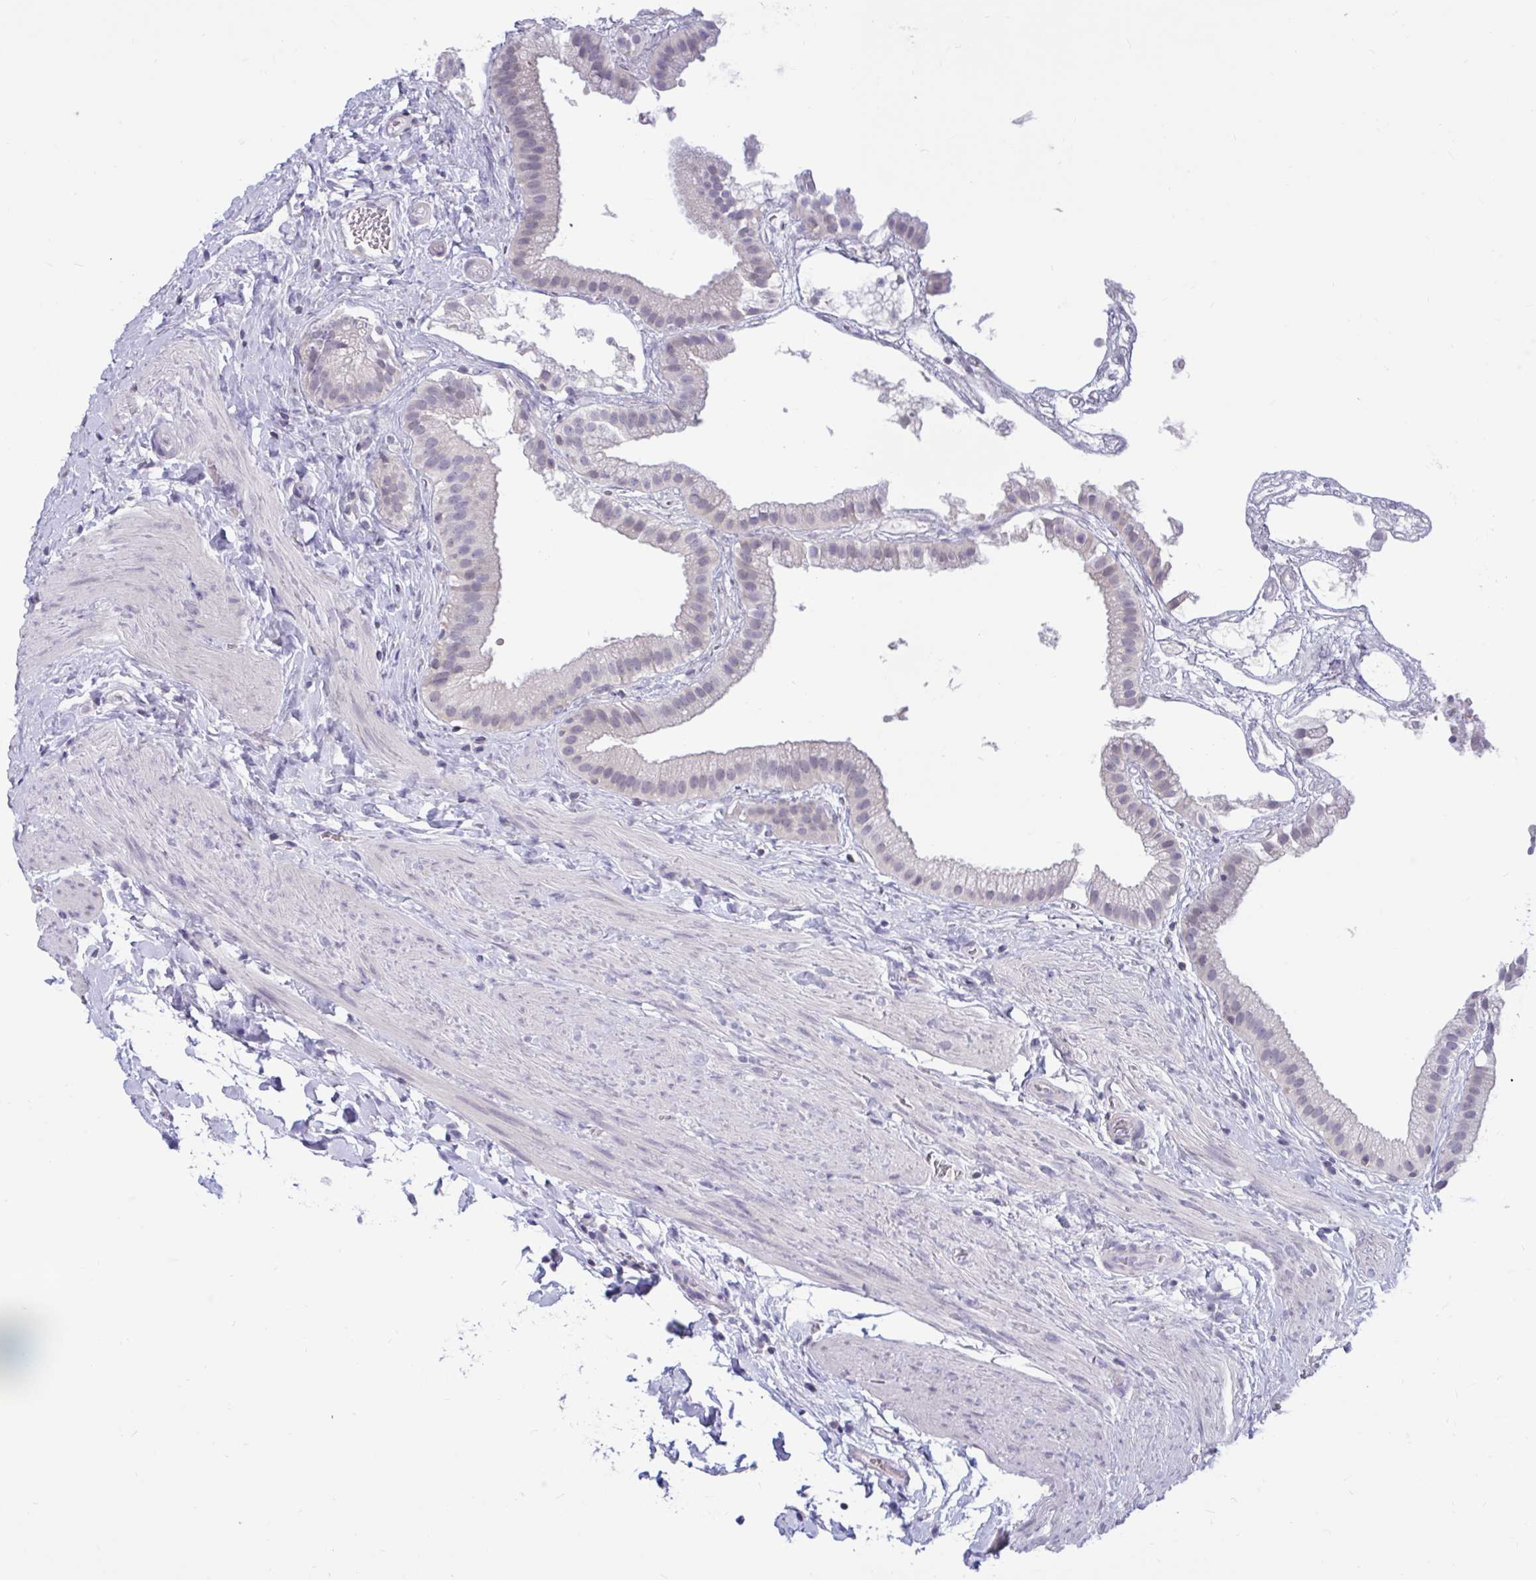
{"staining": {"intensity": "negative", "quantity": "none", "location": "none"}, "tissue": "gallbladder", "cell_type": "Glandular cells", "image_type": "normal", "snomed": [{"axis": "morphology", "description": "Normal tissue, NOS"}, {"axis": "topography", "description": "Gallbladder"}], "caption": "Glandular cells are negative for brown protein staining in normal gallbladder. The staining is performed using DAB brown chromogen with nuclei counter-stained in using hematoxylin.", "gene": "ARPP19", "patient": {"sex": "female", "age": 63}}